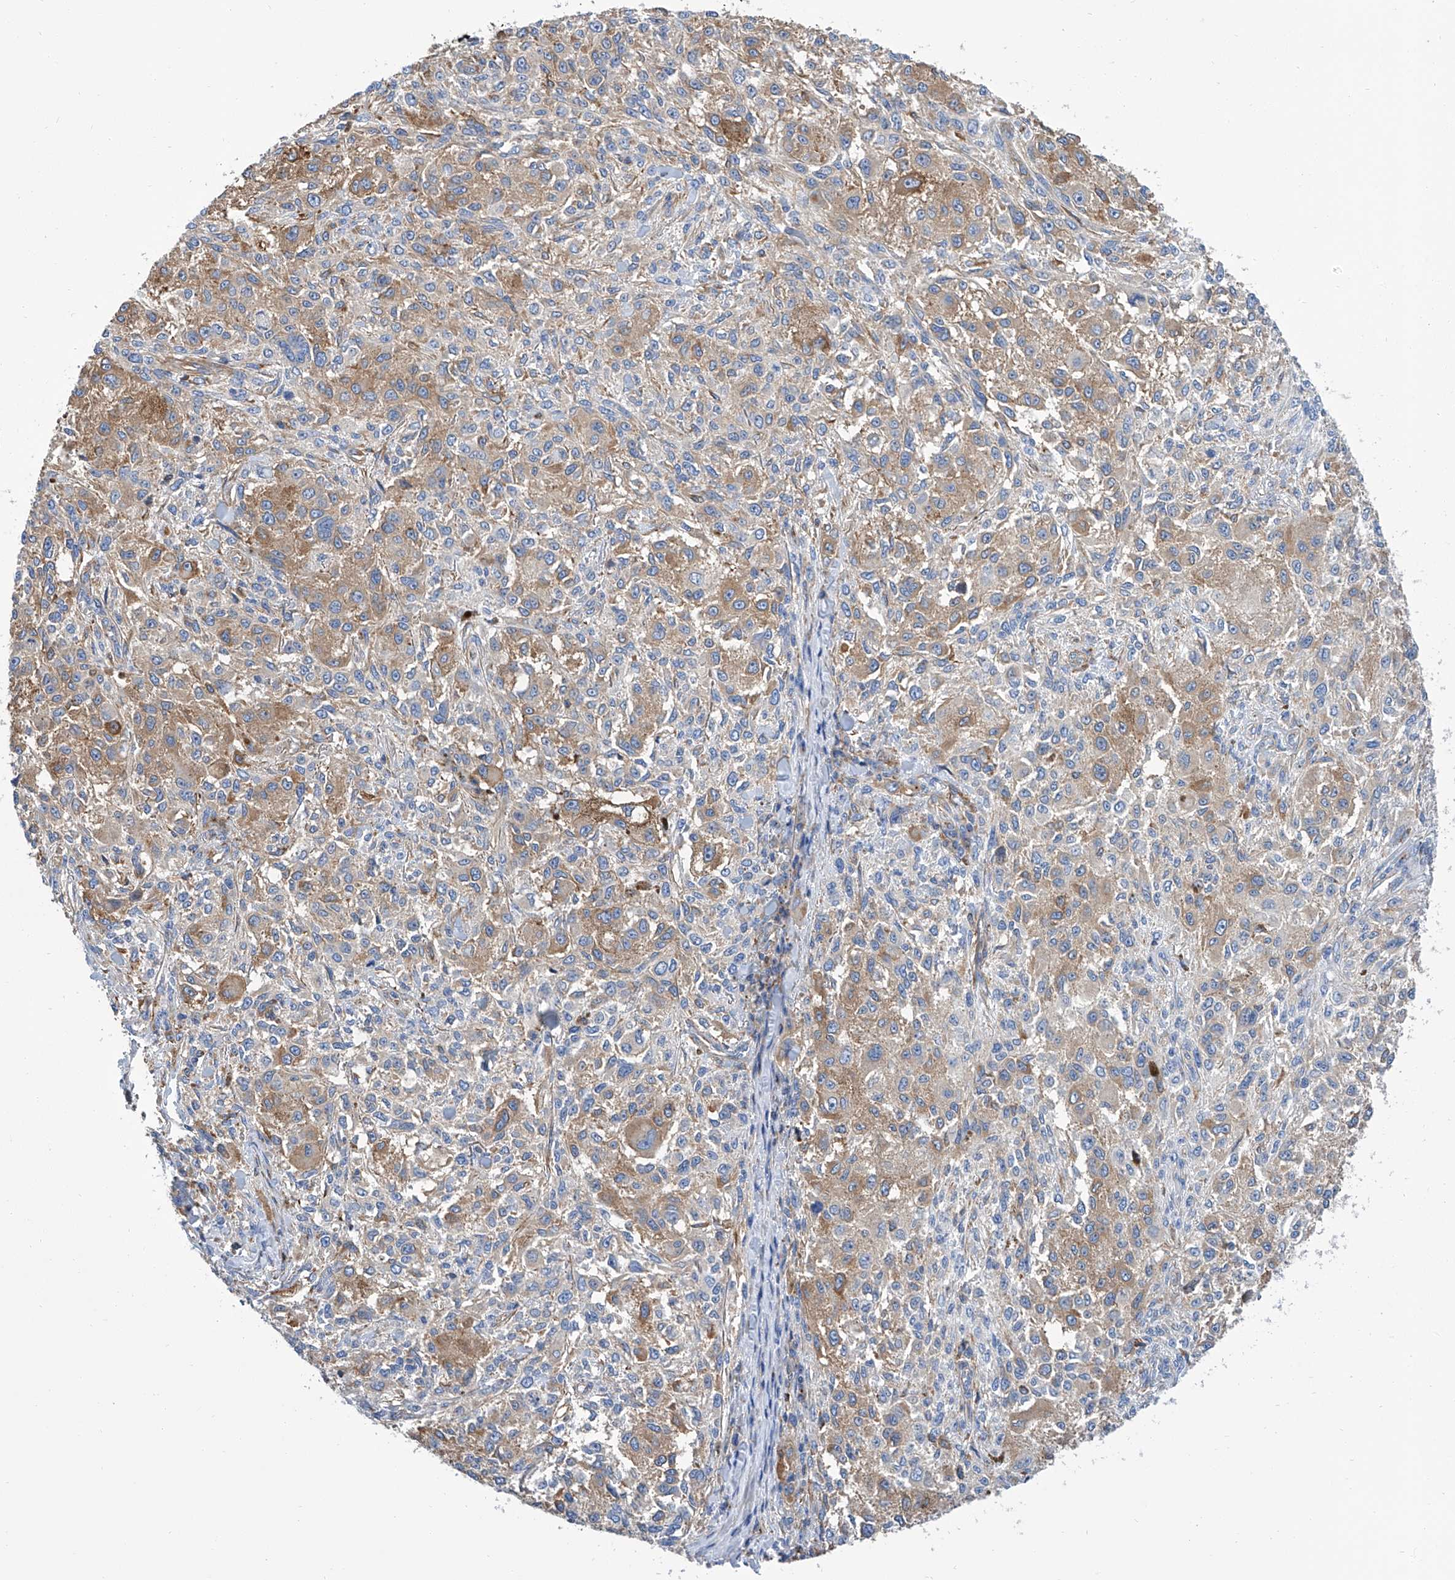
{"staining": {"intensity": "moderate", "quantity": "25%-75%", "location": "cytoplasmic/membranous"}, "tissue": "melanoma", "cell_type": "Tumor cells", "image_type": "cancer", "snomed": [{"axis": "morphology", "description": "Necrosis, NOS"}, {"axis": "morphology", "description": "Malignant melanoma, NOS"}, {"axis": "topography", "description": "Skin"}], "caption": "The photomicrograph shows immunohistochemical staining of melanoma. There is moderate cytoplasmic/membranous staining is present in approximately 25%-75% of tumor cells.", "gene": "GPT", "patient": {"sex": "female", "age": 87}}